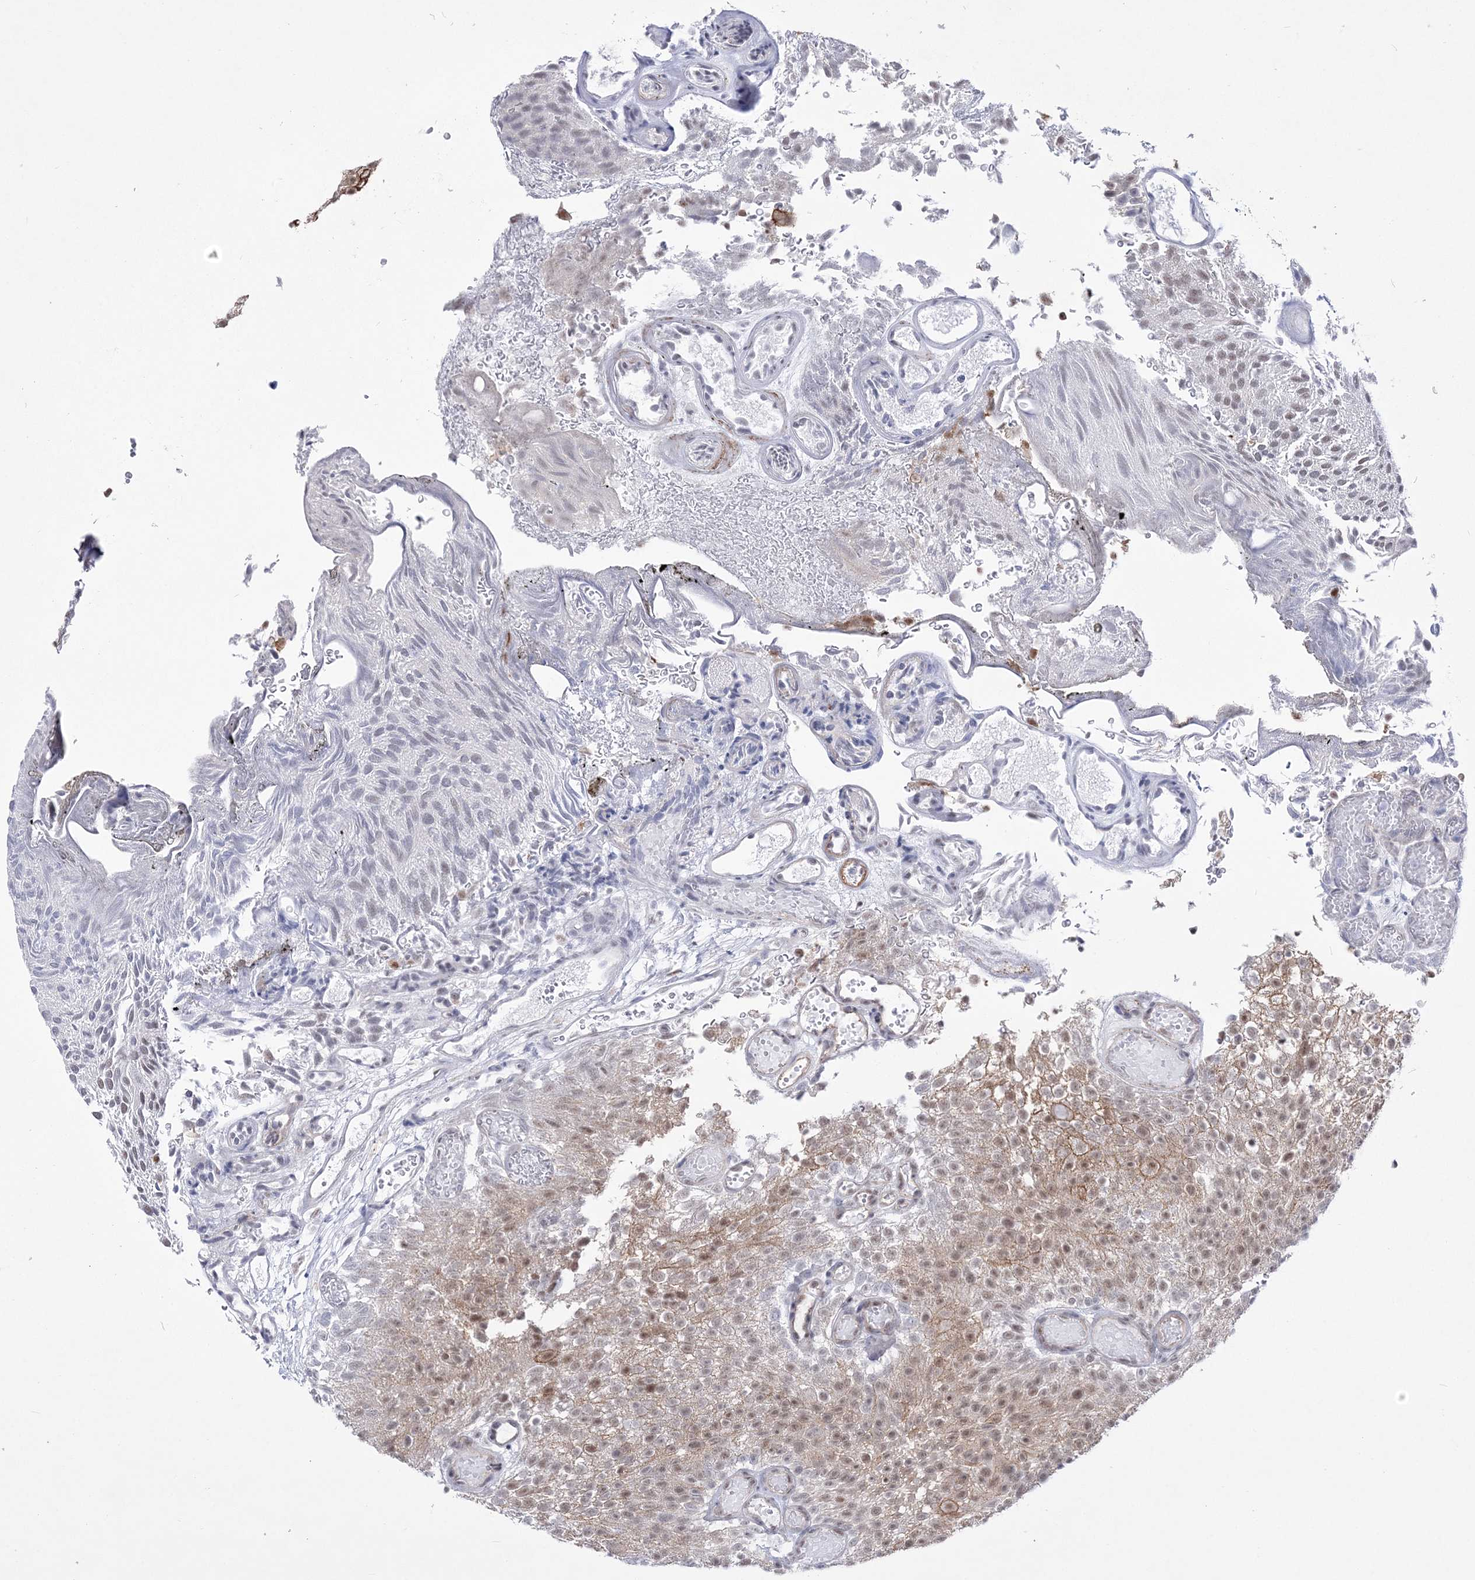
{"staining": {"intensity": "weak", "quantity": "25%-75%", "location": "cytoplasmic/membranous,nuclear"}, "tissue": "urothelial cancer", "cell_type": "Tumor cells", "image_type": "cancer", "snomed": [{"axis": "morphology", "description": "Urothelial carcinoma, Low grade"}, {"axis": "topography", "description": "Urinary bladder"}], "caption": "Protein expression analysis of human urothelial carcinoma (low-grade) reveals weak cytoplasmic/membranous and nuclear expression in about 25%-75% of tumor cells.", "gene": "NSUN2", "patient": {"sex": "male", "age": 78}}